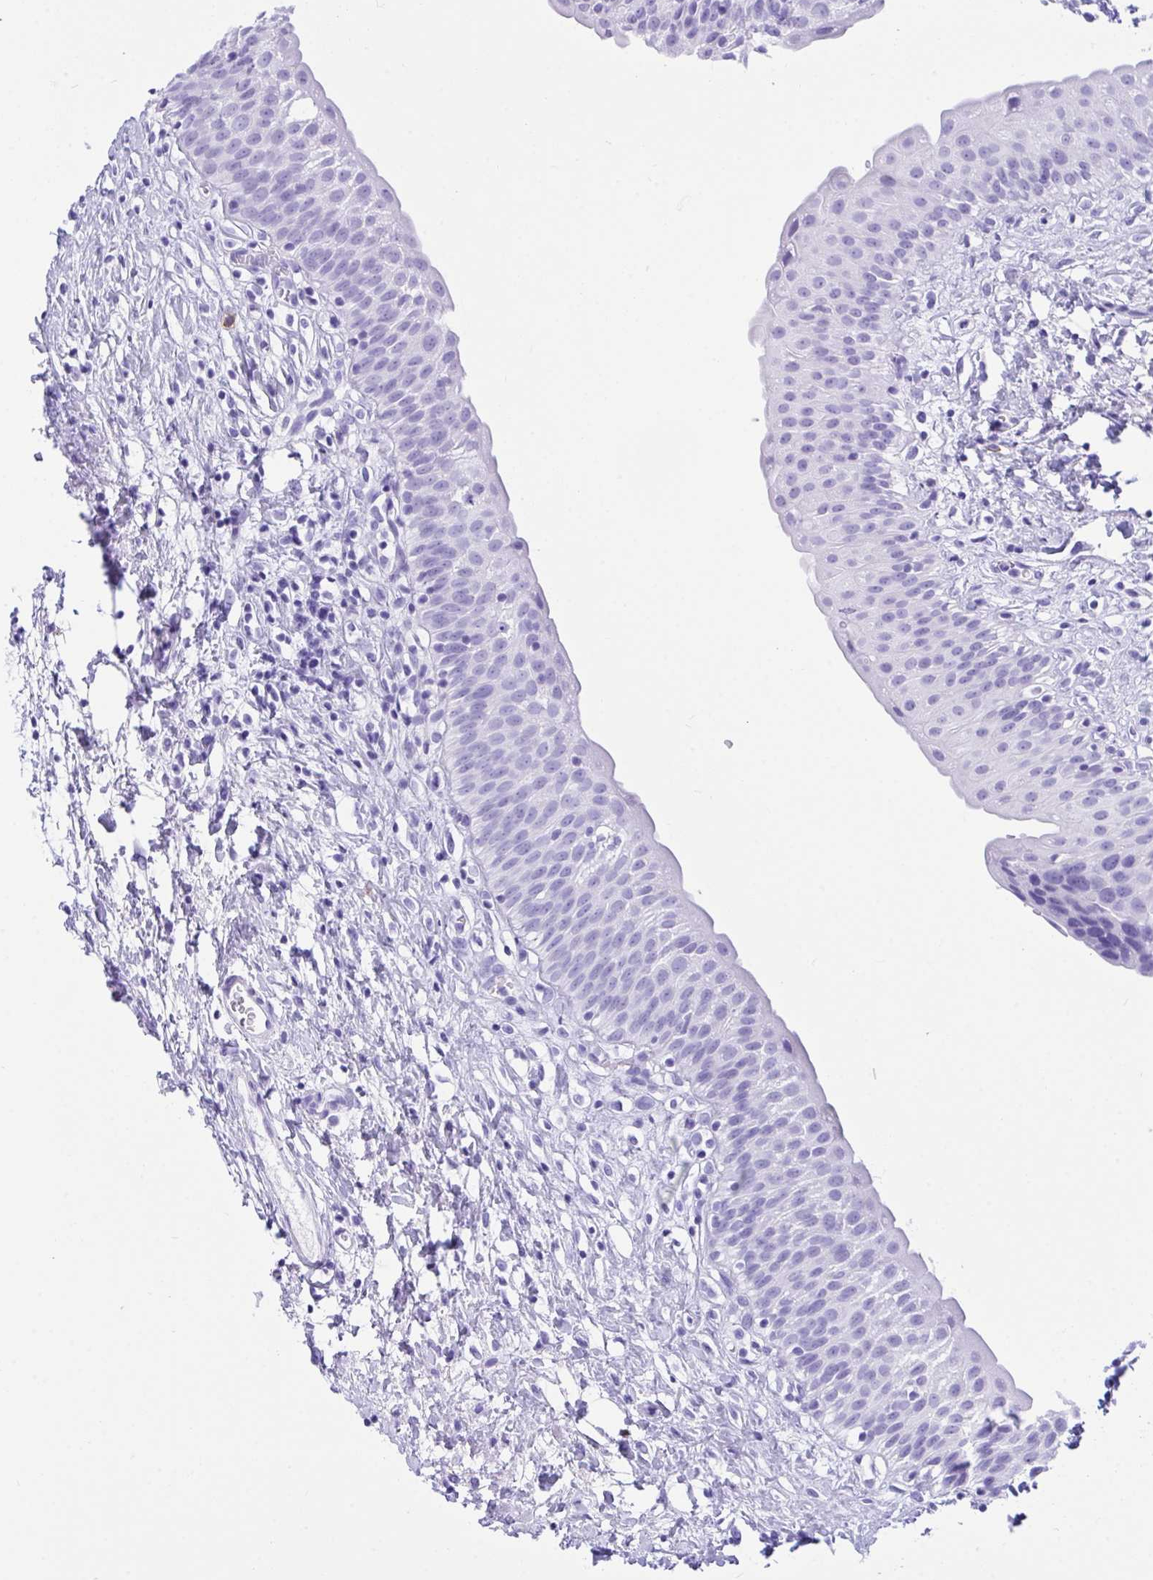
{"staining": {"intensity": "negative", "quantity": "none", "location": "none"}, "tissue": "urinary bladder", "cell_type": "Urothelial cells", "image_type": "normal", "snomed": [{"axis": "morphology", "description": "Normal tissue, NOS"}, {"axis": "topography", "description": "Urinary bladder"}], "caption": "IHC photomicrograph of benign urinary bladder: urinary bladder stained with DAB (3,3'-diaminobenzidine) reveals no significant protein staining in urothelial cells. Nuclei are stained in blue.", "gene": "BEST4", "patient": {"sex": "male", "age": 51}}